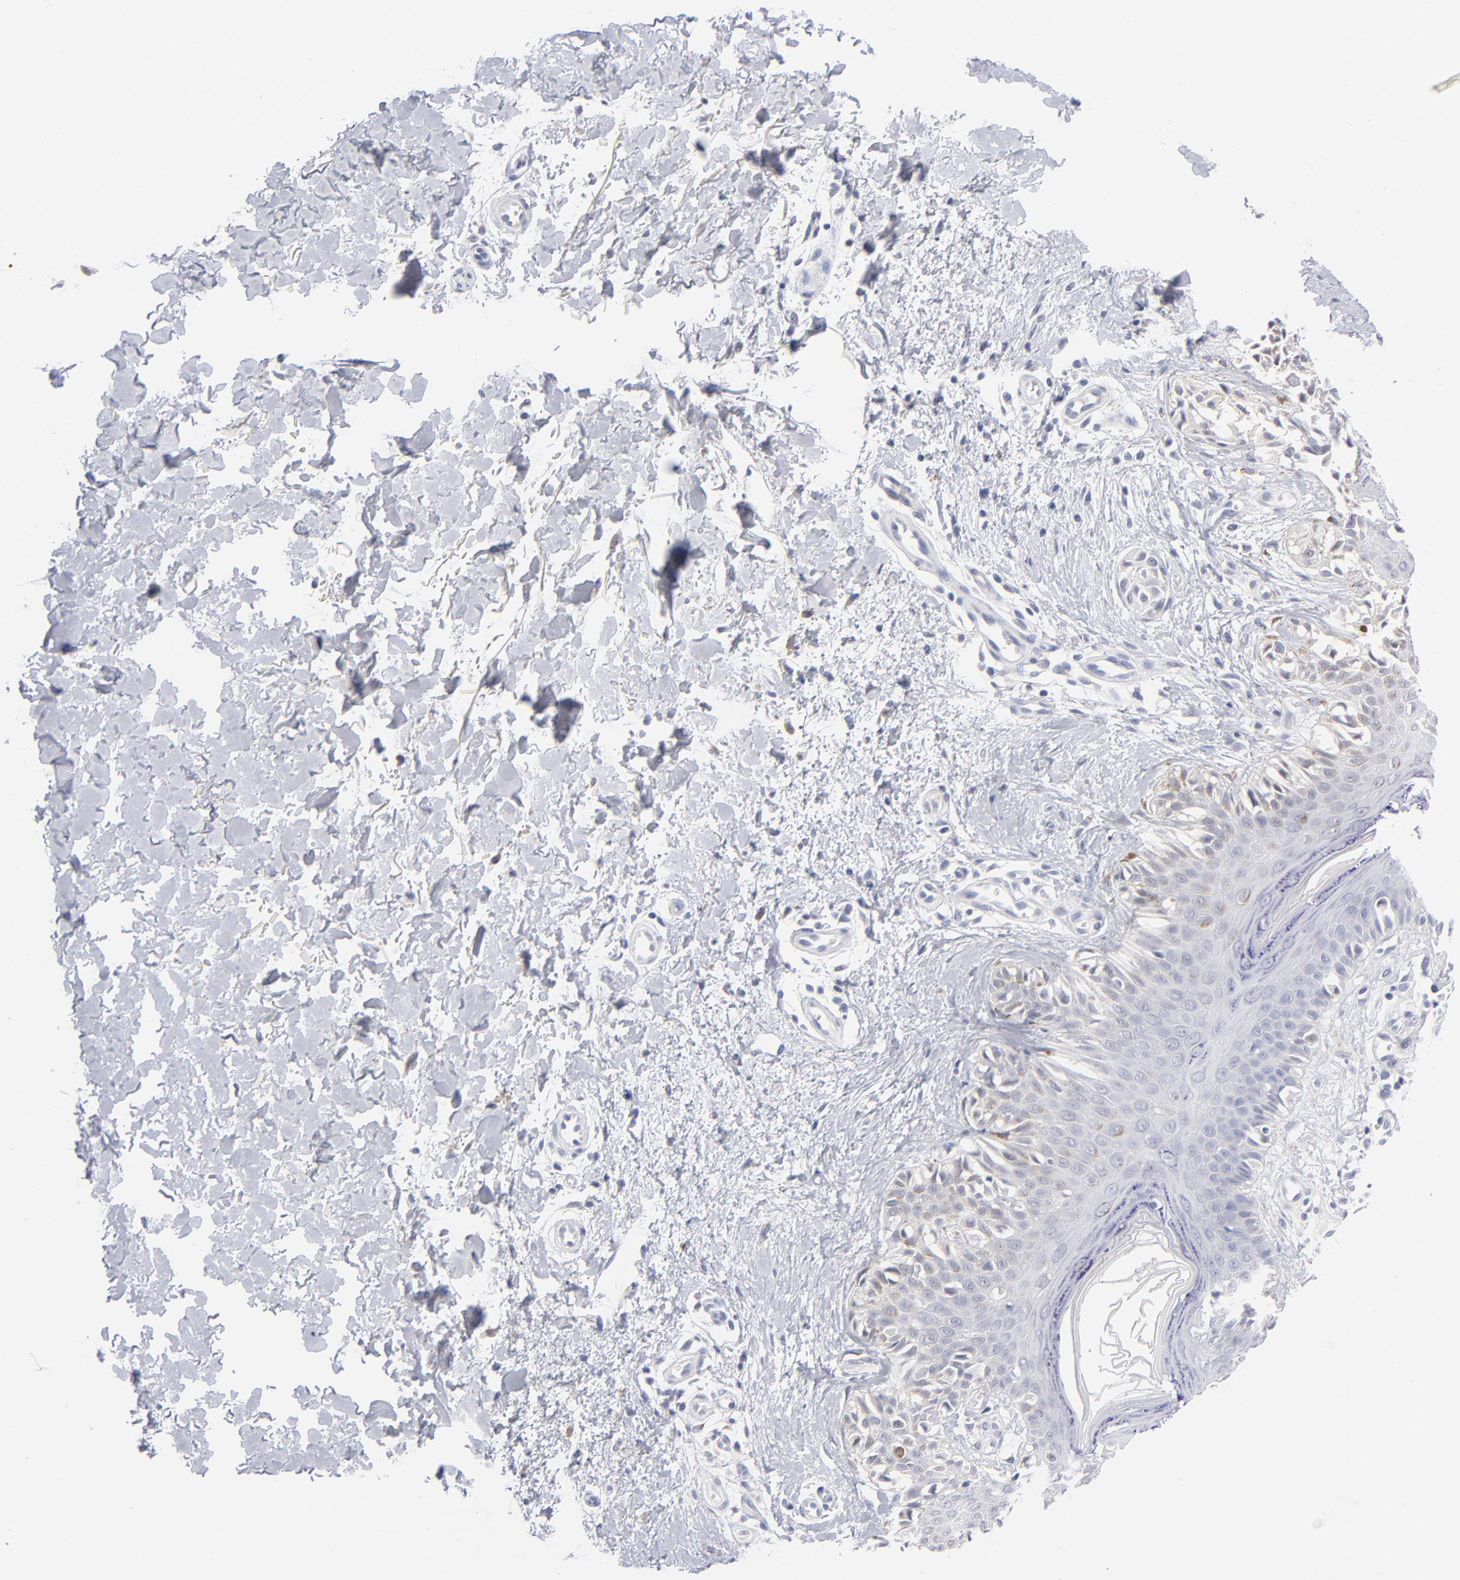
{"staining": {"intensity": "negative", "quantity": "none", "location": "none"}, "tissue": "melanoma", "cell_type": "Tumor cells", "image_type": "cancer", "snomed": [{"axis": "morphology", "description": "Normal tissue, NOS"}, {"axis": "morphology", "description": "Malignant melanoma, NOS"}, {"axis": "topography", "description": "Skin"}], "caption": "High magnification brightfield microscopy of malignant melanoma stained with DAB (brown) and counterstained with hematoxylin (blue): tumor cells show no significant positivity. (DAB (3,3'-diaminobenzidine) immunohistochemistry visualized using brightfield microscopy, high magnification).", "gene": "KHNYN", "patient": {"sex": "male", "age": 83}}